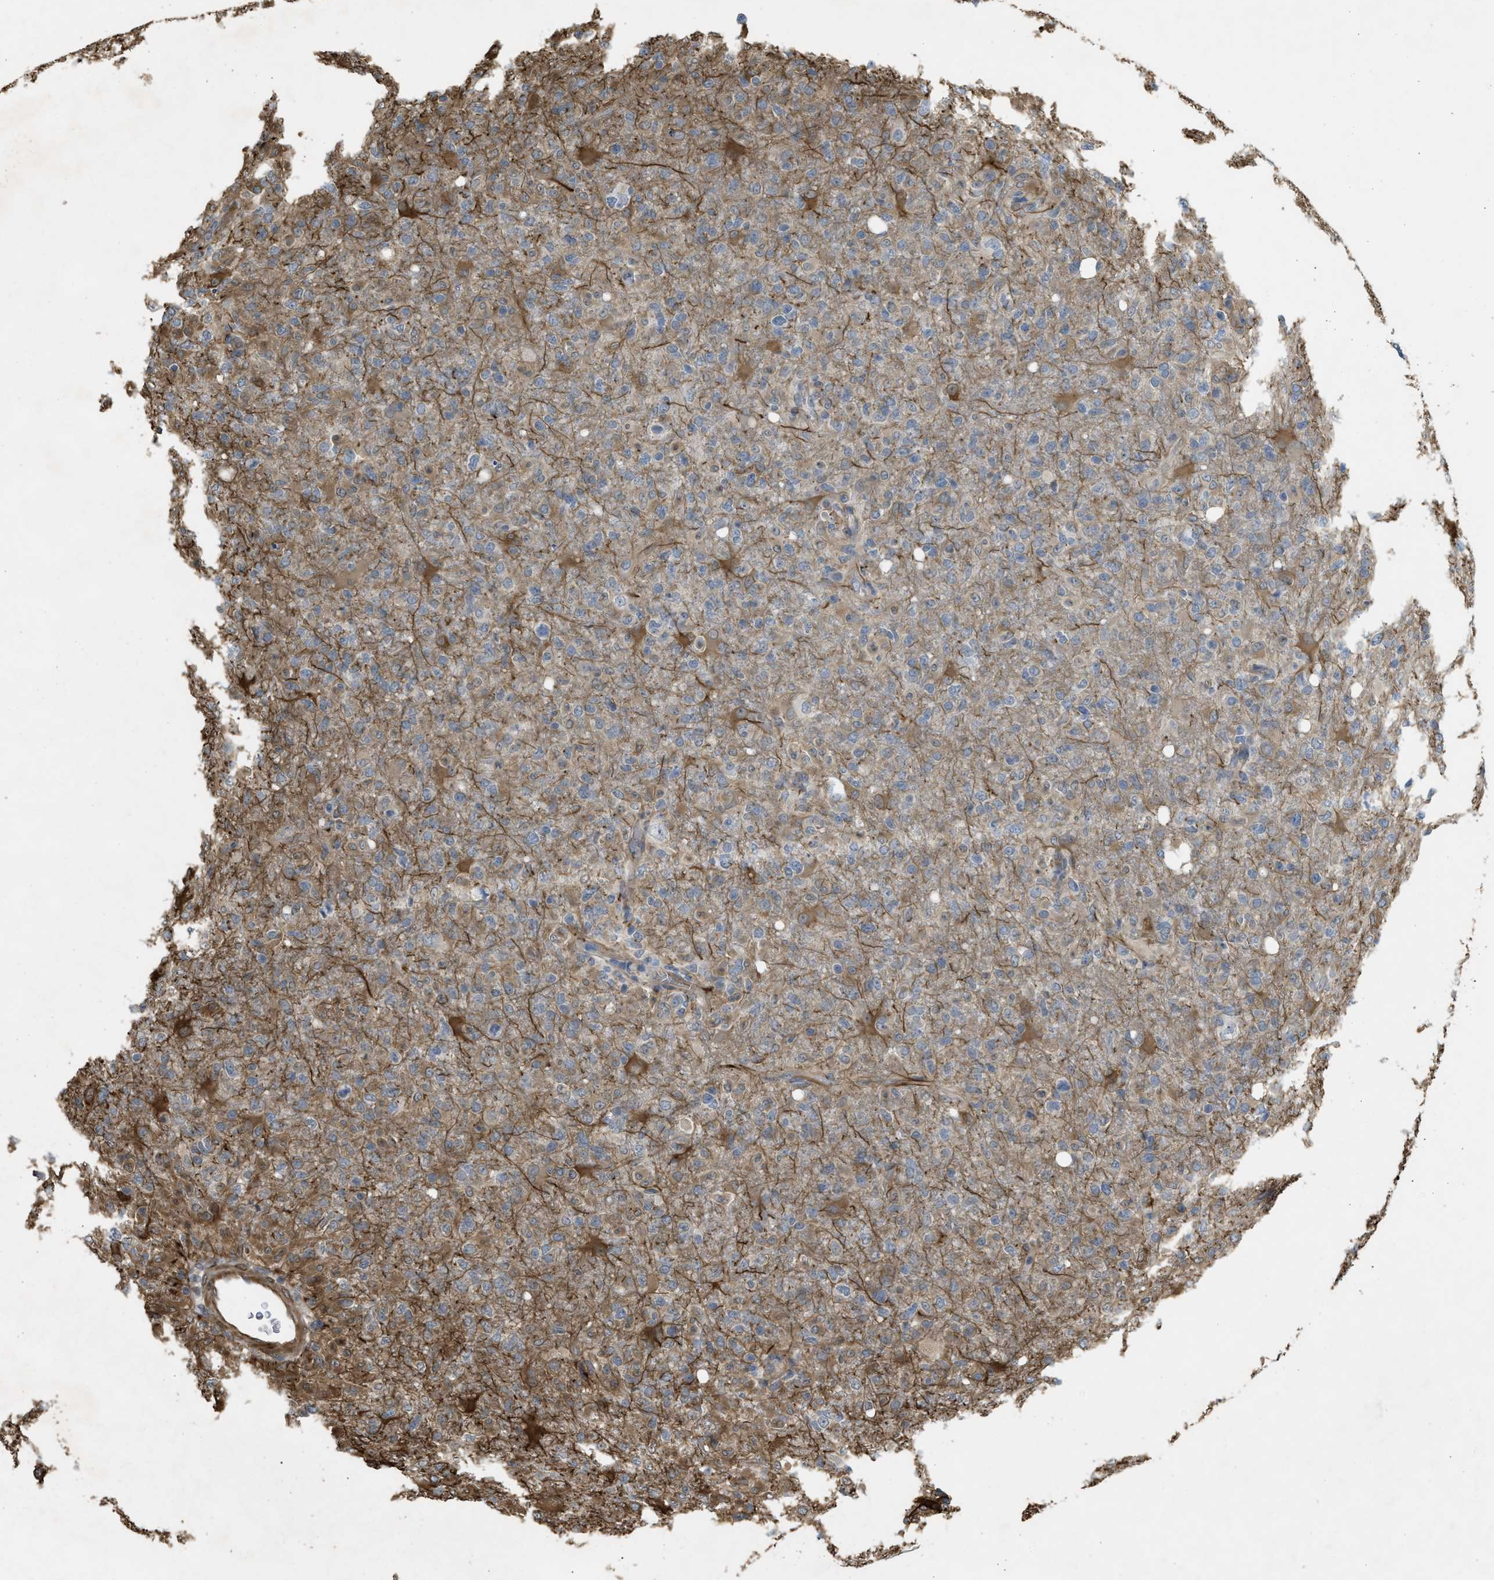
{"staining": {"intensity": "weak", "quantity": ">75%", "location": "cytoplasmic/membranous"}, "tissue": "glioma", "cell_type": "Tumor cells", "image_type": "cancer", "snomed": [{"axis": "morphology", "description": "Glioma, malignant, High grade"}, {"axis": "topography", "description": "Brain"}], "caption": "IHC staining of glioma, which demonstrates low levels of weak cytoplasmic/membranous staining in approximately >75% of tumor cells indicating weak cytoplasmic/membranous protein positivity. The staining was performed using DAB (brown) for protein detection and nuclei were counterstained in hematoxylin (blue).", "gene": "BAG3", "patient": {"sex": "female", "age": 57}}